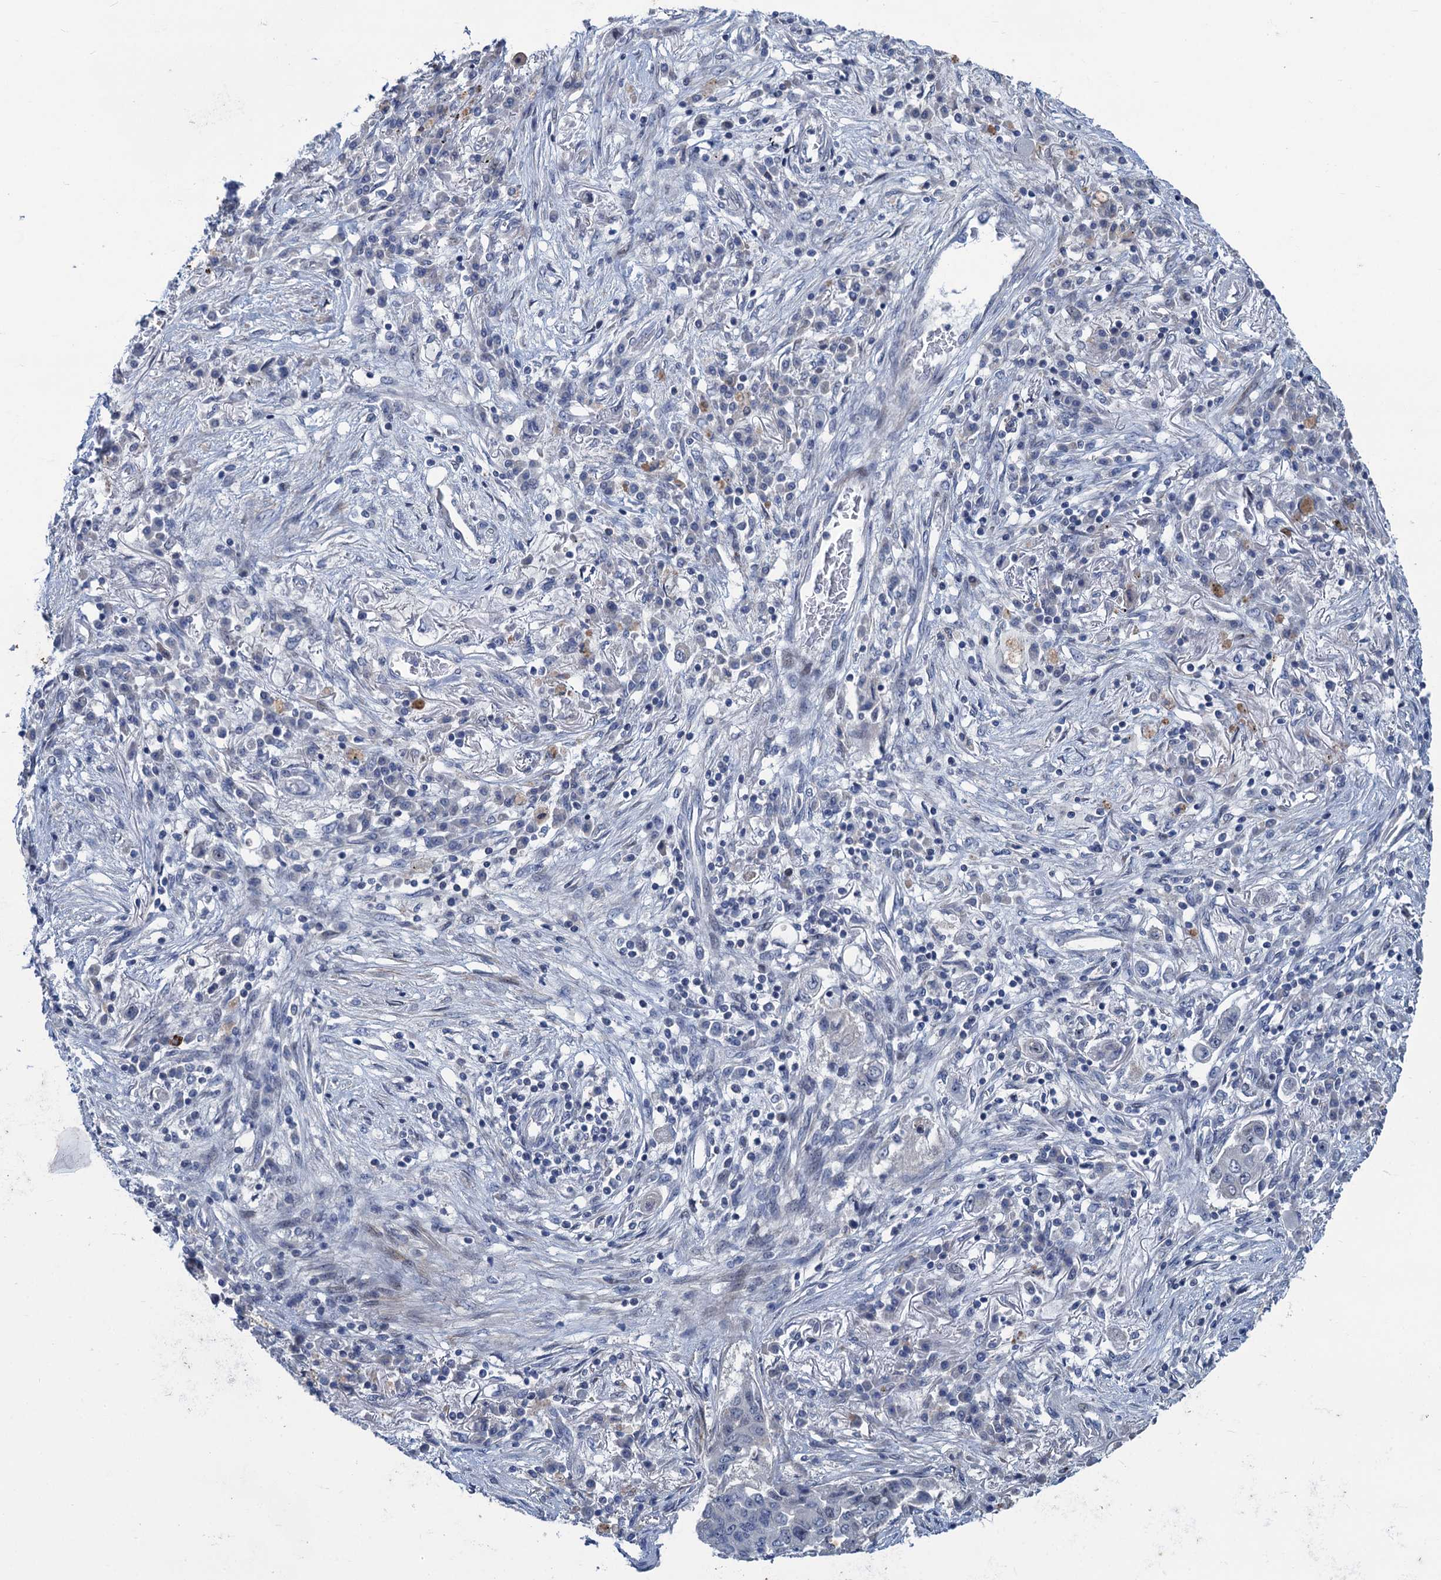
{"staining": {"intensity": "negative", "quantity": "none", "location": "none"}, "tissue": "lung cancer", "cell_type": "Tumor cells", "image_type": "cancer", "snomed": [{"axis": "morphology", "description": "Squamous cell carcinoma, NOS"}, {"axis": "topography", "description": "Lung"}], "caption": "Histopathology image shows no significant protein expression in tumor cells of lung squamous cell carcinoma.", "gene": "ESYT3", "patient": {"sex": "male", "age": 74}}